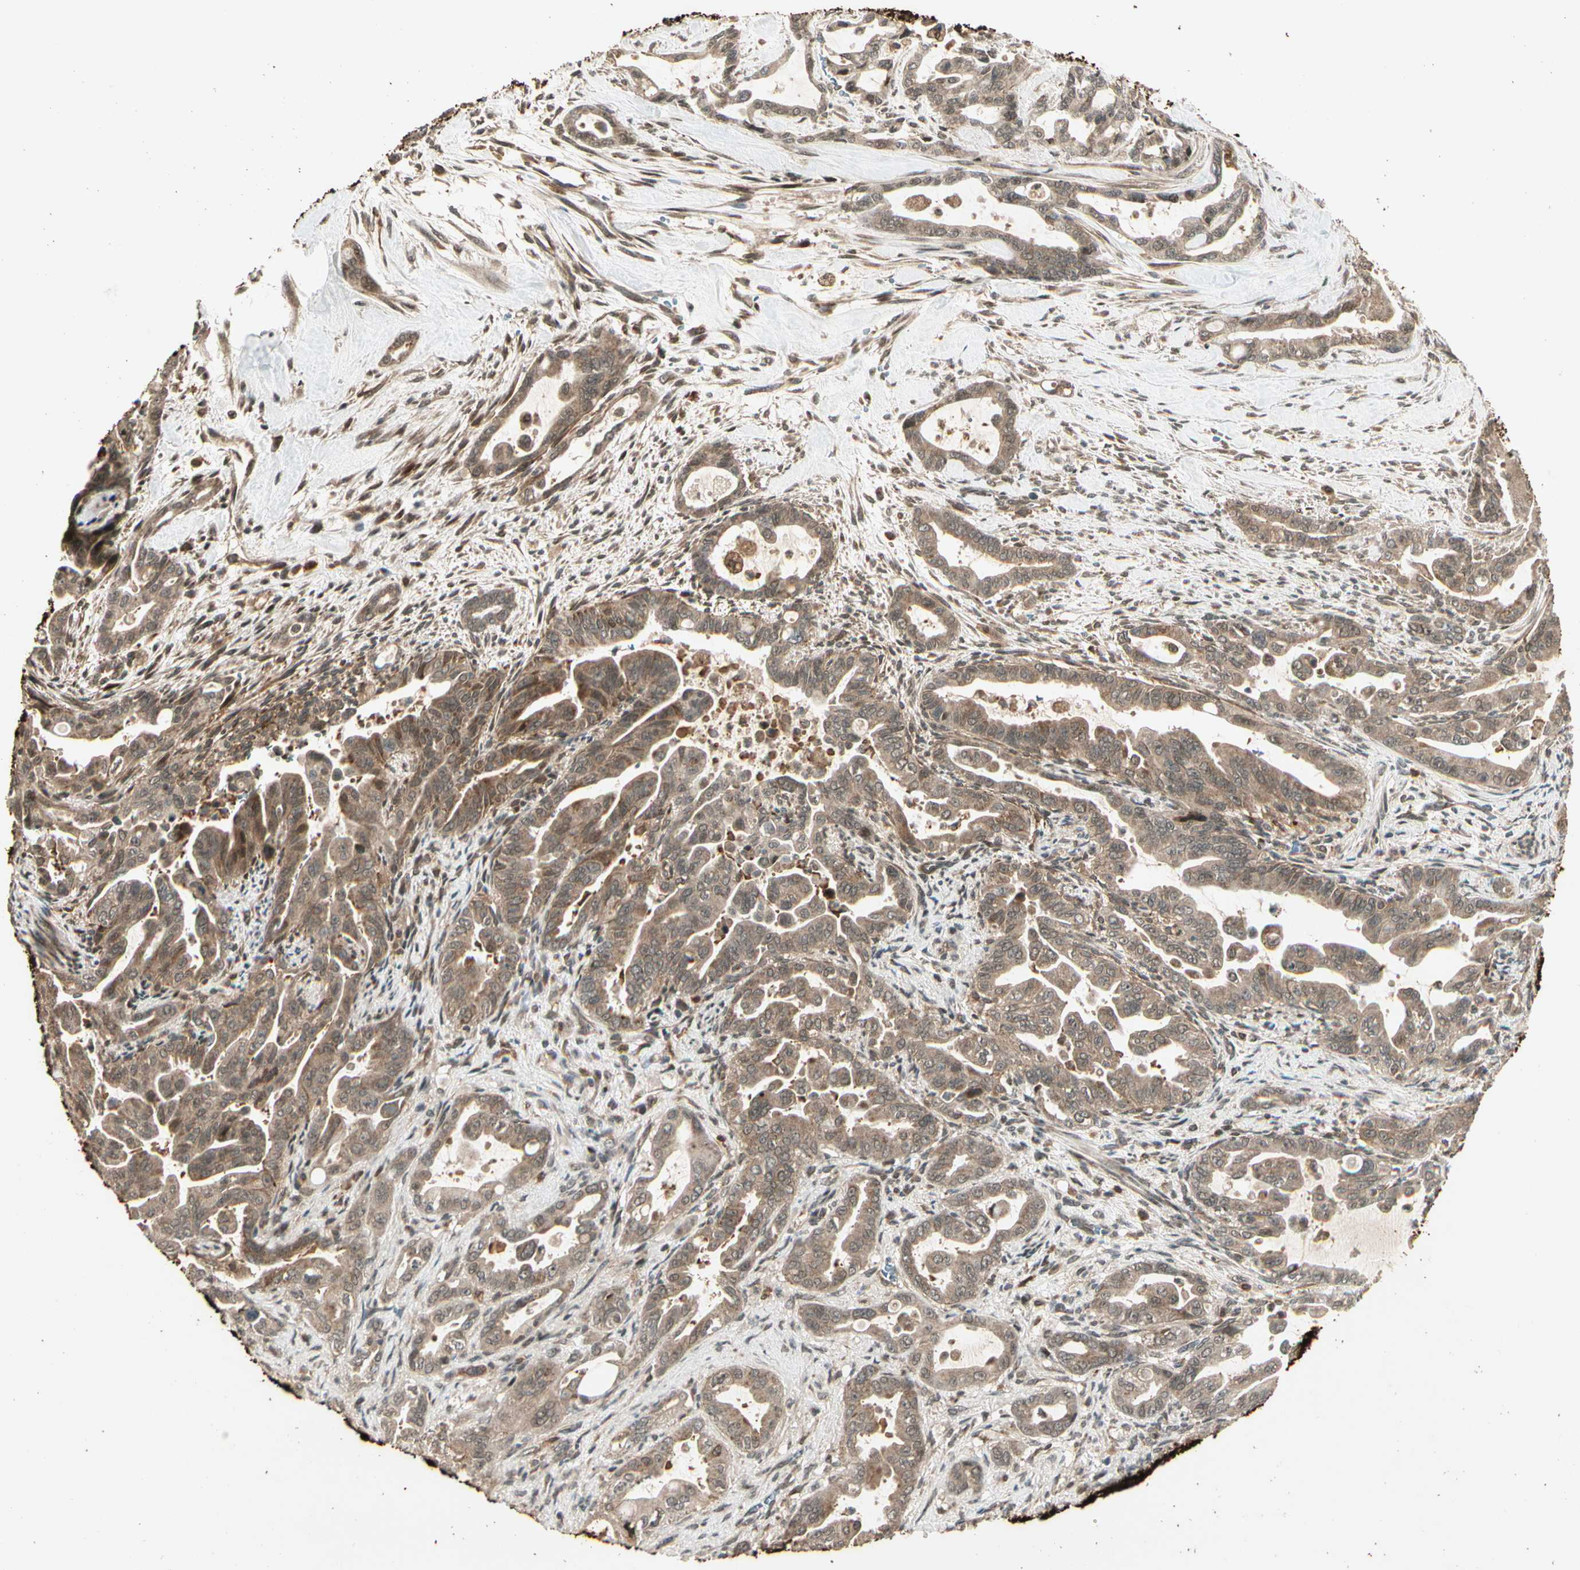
{"staining": {"intensity": "weak", "quantity": ">75%", "location": "cytoplasmic/membranous"}, "tissue": "pancreatic cancer", "cell_type": "Tumor cells", "image_type": "cancer", "snomed": [{"axis": "morphology", "description": "Adenocarcinoma, NOS"}, {"axis": "topography", "description": "Pancreas"}], "caption": "High-power microscopy captured an immunohistochemistry micrograph of adenocarcinoma (pancreatic), revealing weak cytoplasmic/membranous positivity in about >75% of tumor cells.", "gene": "GLUL", "patient": {"sex": "male", "age": 70}}